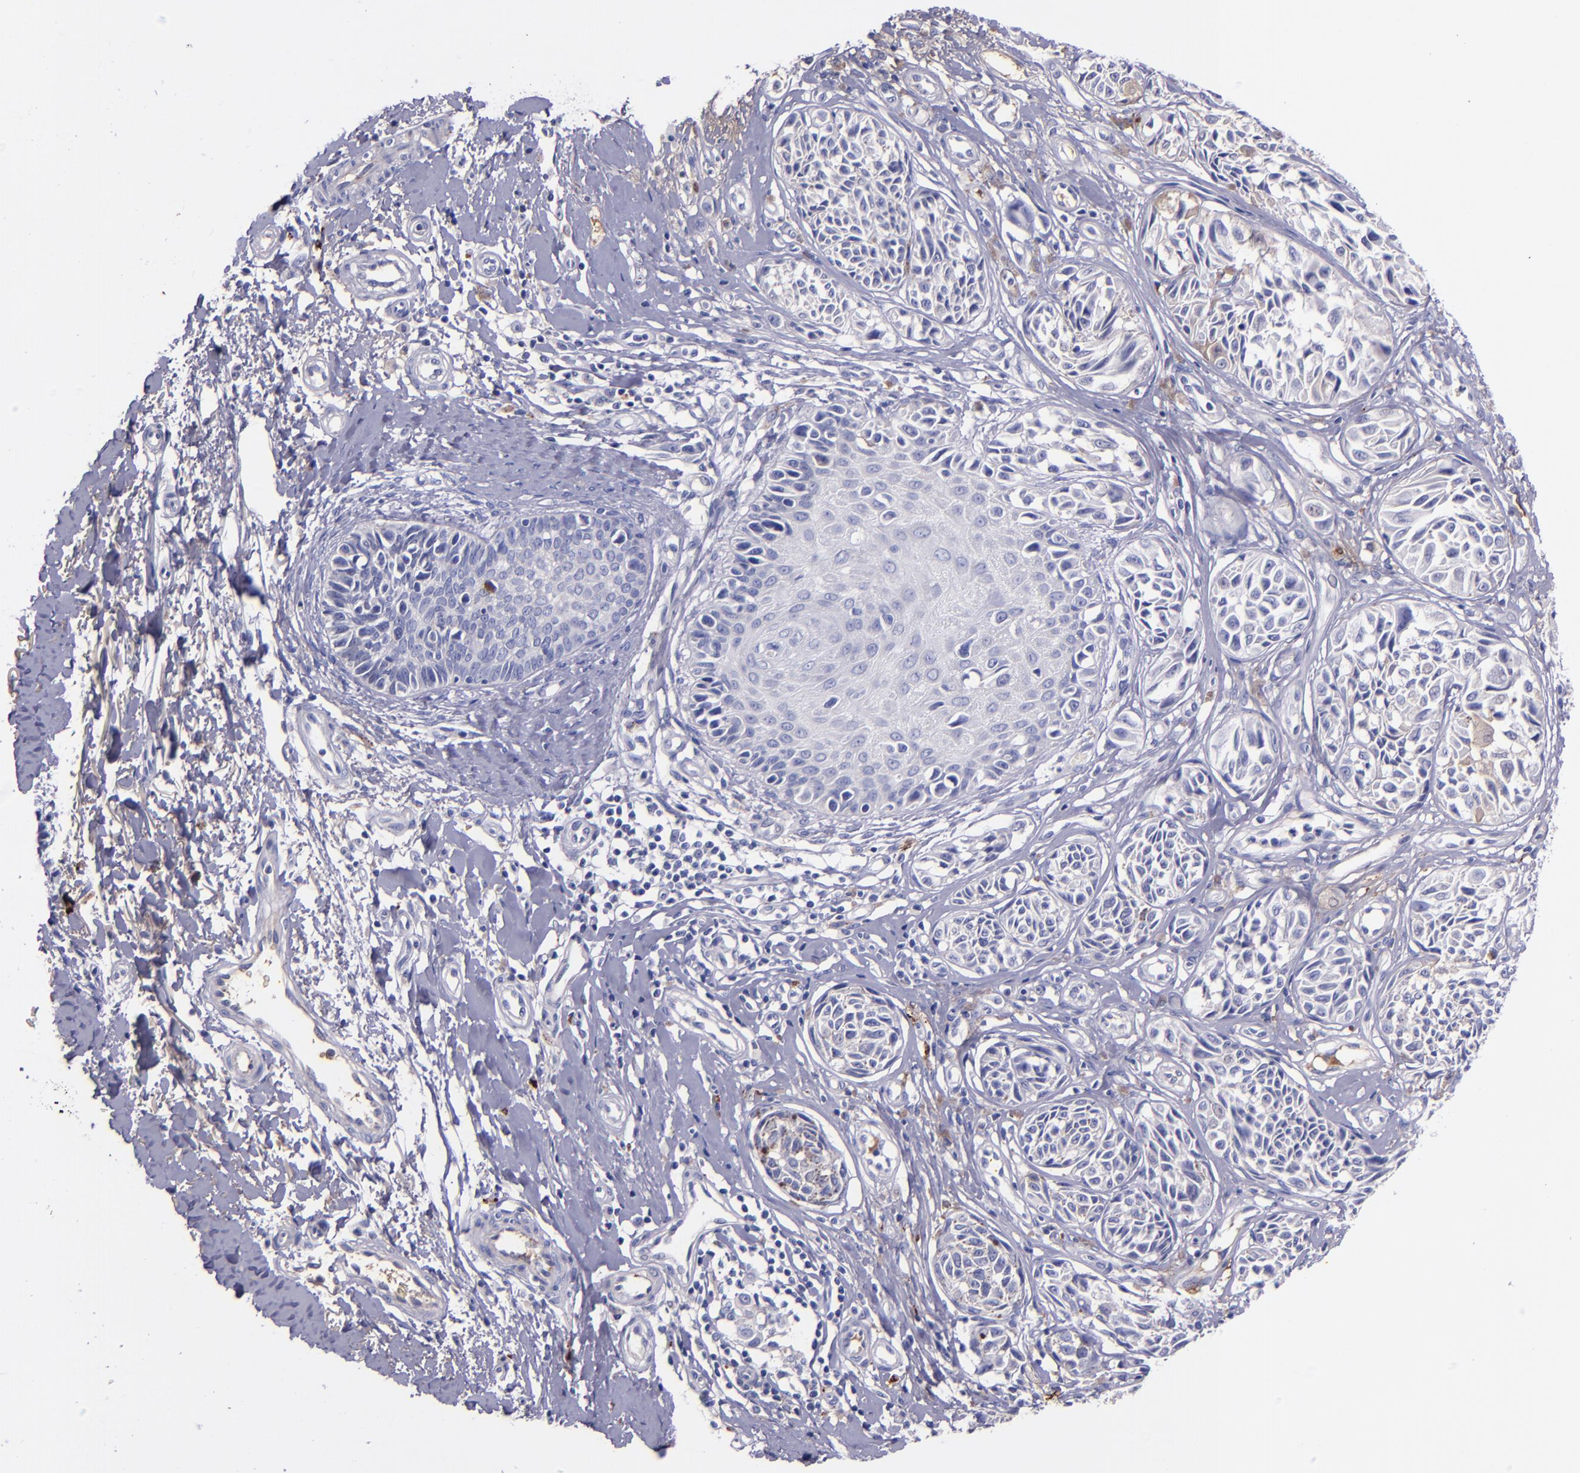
{"staining": {"intensity": "negative", "quantity": "none", "location": "none"}, "tissue": "melanoma", "cell_type": "Tumor cells", "image_type": "cancer", "snomed": [{"axis": "morphology", "description": "Malignant melanoma, NOS"}, {"axis": "topography", "description": "Skin"}], "caption": "Protein analysis of malignant melanoma reveals no significant staining in tumor cells.", "gene": "KNG1", "patient": {"sex": "male", "age": 67}}